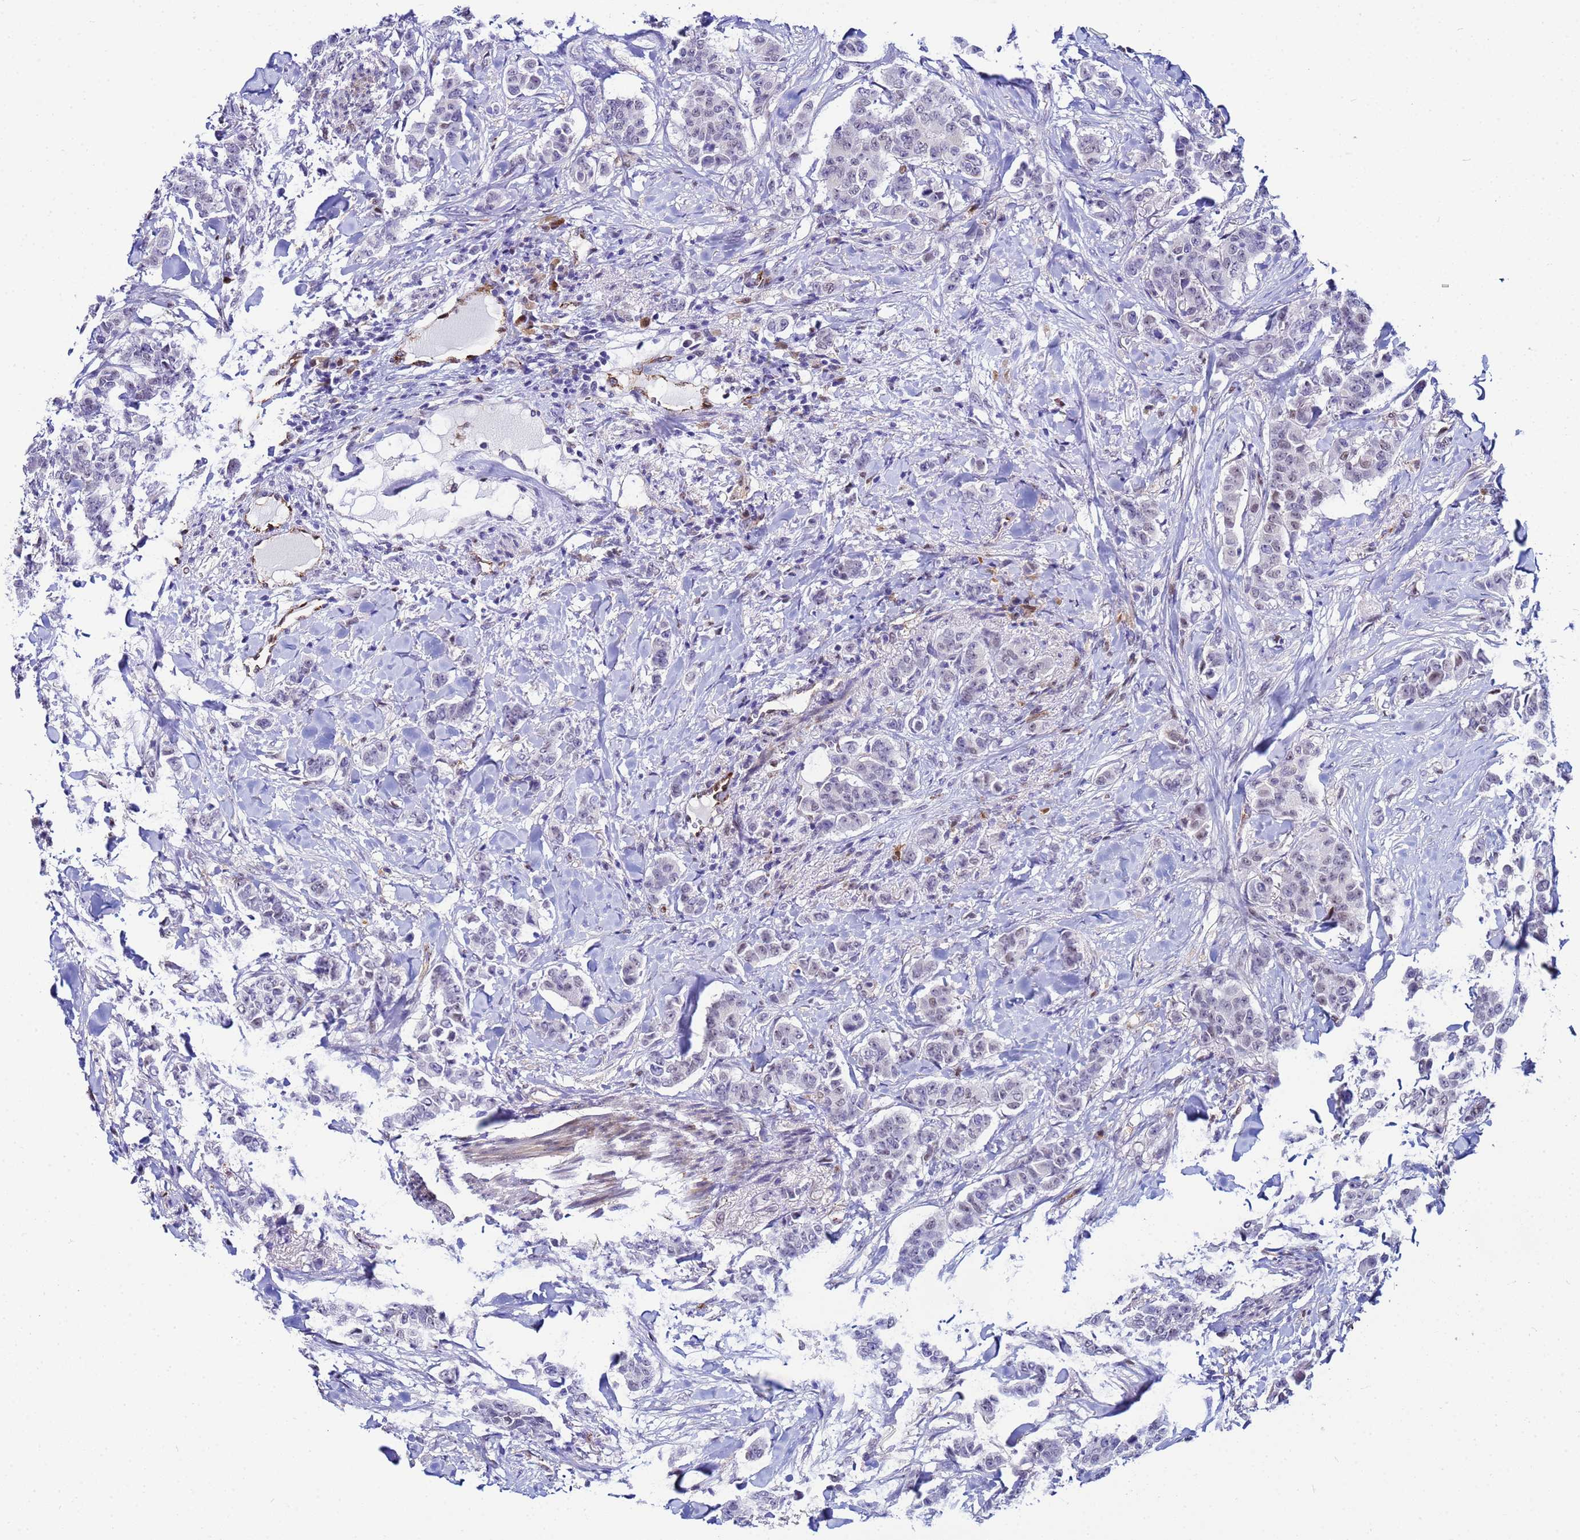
{"staining": {"intensity": "negative", "quantity": "none", "location": "none"}, "tissue": "breast cancer", "cell_type": "Tumor cells", "image_type": "cancer", "snomed": [{"axis": "morphology", "description": "Duct carcinoma"}, {"axis": "topography", "description": "Breast"}], "caption": "Immunohistochemistry image of human breast cancer stained for a protein (brown), which displays no positivity in tumor cells. (Immunohistochemistry, brightfield microscopy, high magnification).", "gene": "SLC25A37", "patient": {"sex": "female", "age": 40}}